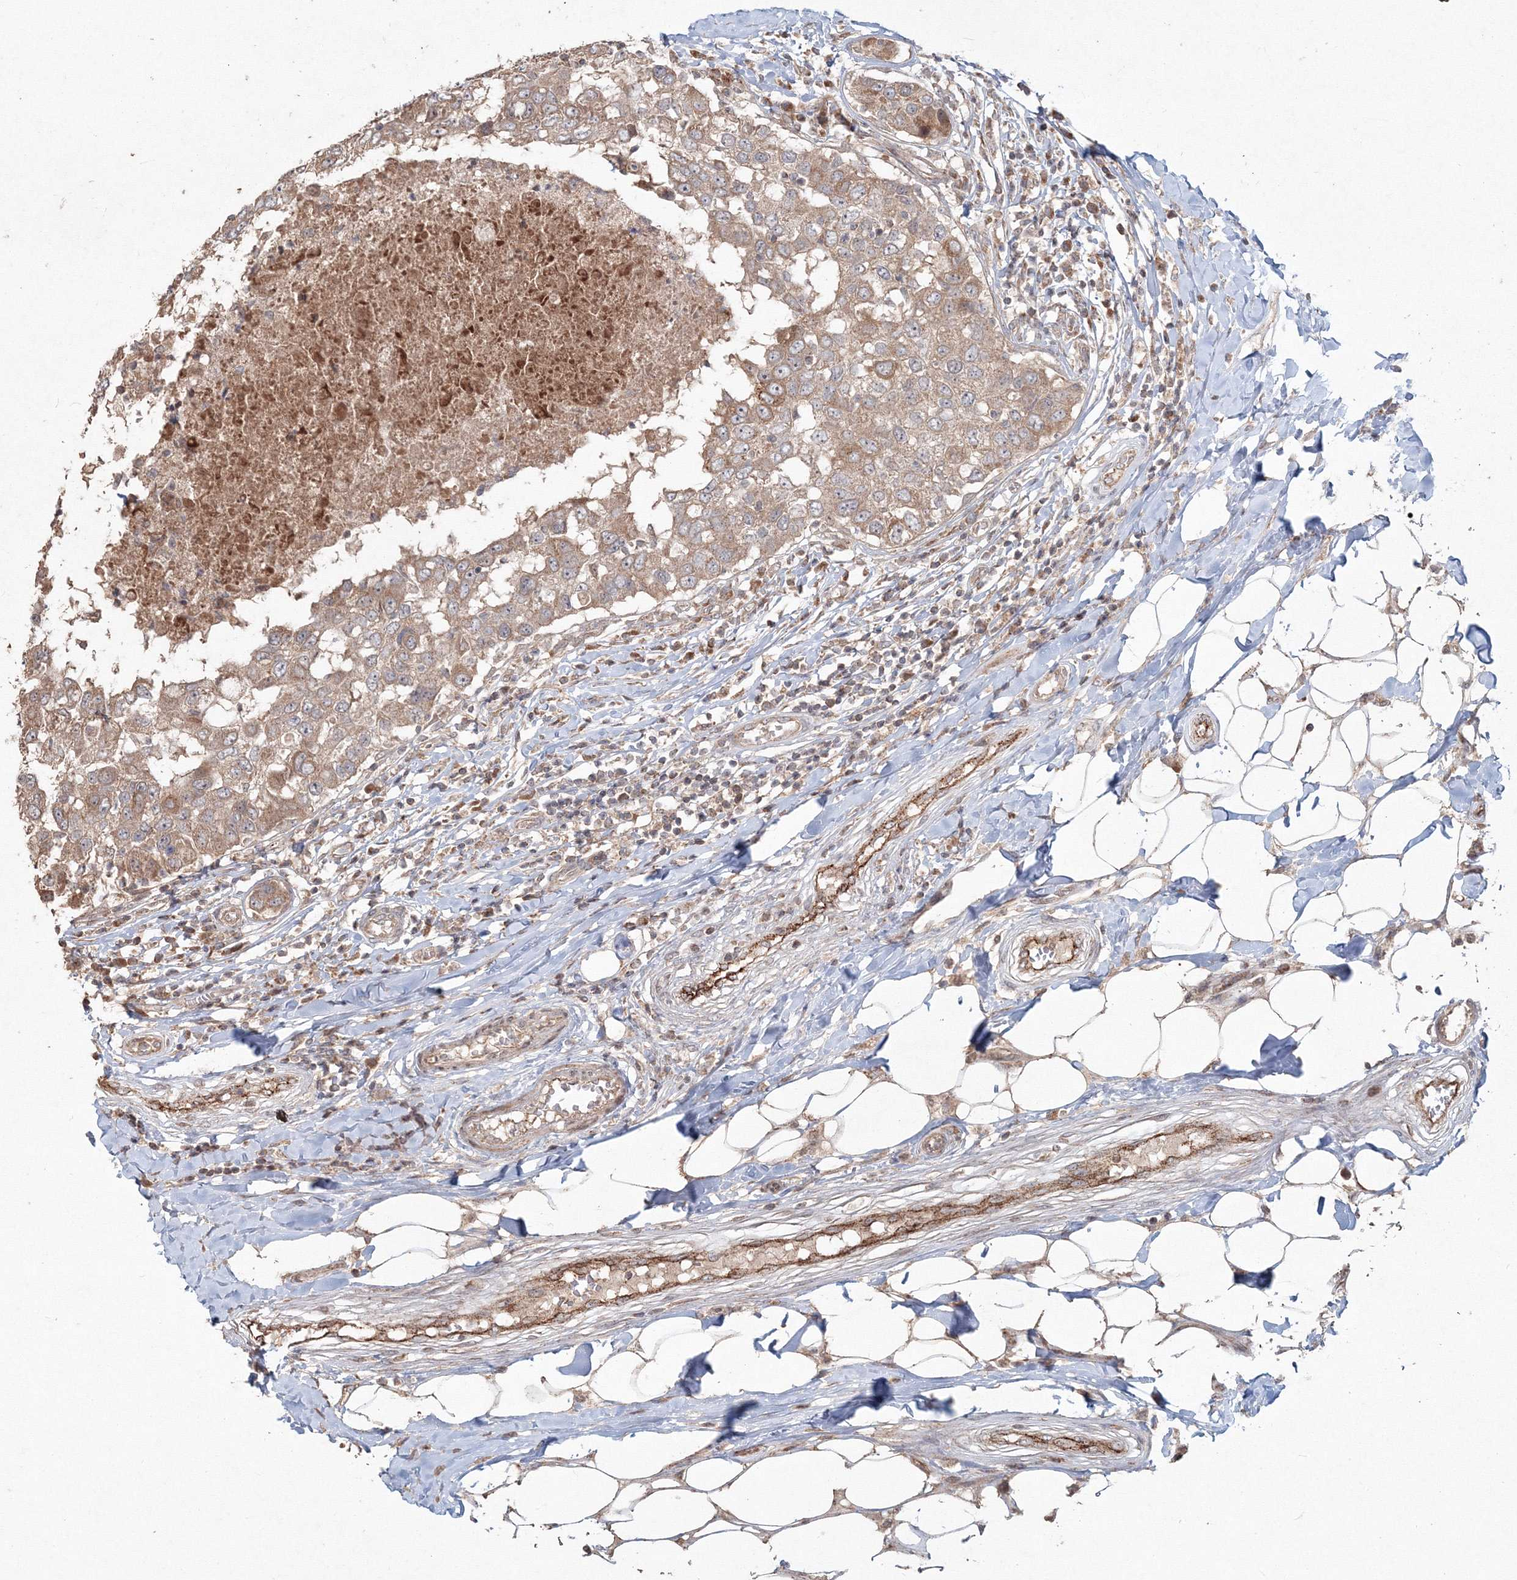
{"staining": {"intensity": "weak", "quantity": ">75%", "location": "cytoplasmic/membranous"}, "tissue": "breast cancer", "cell_type": "Tumor cells", "image_type": "cancer", "snomed": [{"axis": "morphology", "description": "Duct carcinoma"}, {"axis": "topography", "description": "Breast"}], "caption": "This image reveals immunohistochemistry (IHC) staining of human invasive ductal carcinoma (breast), with low weak cytoplasmic/membranous expression in about >75% of tumor cells.", "gene": "ANAPC16", "patient": {"sex": "female", "age": 27}}